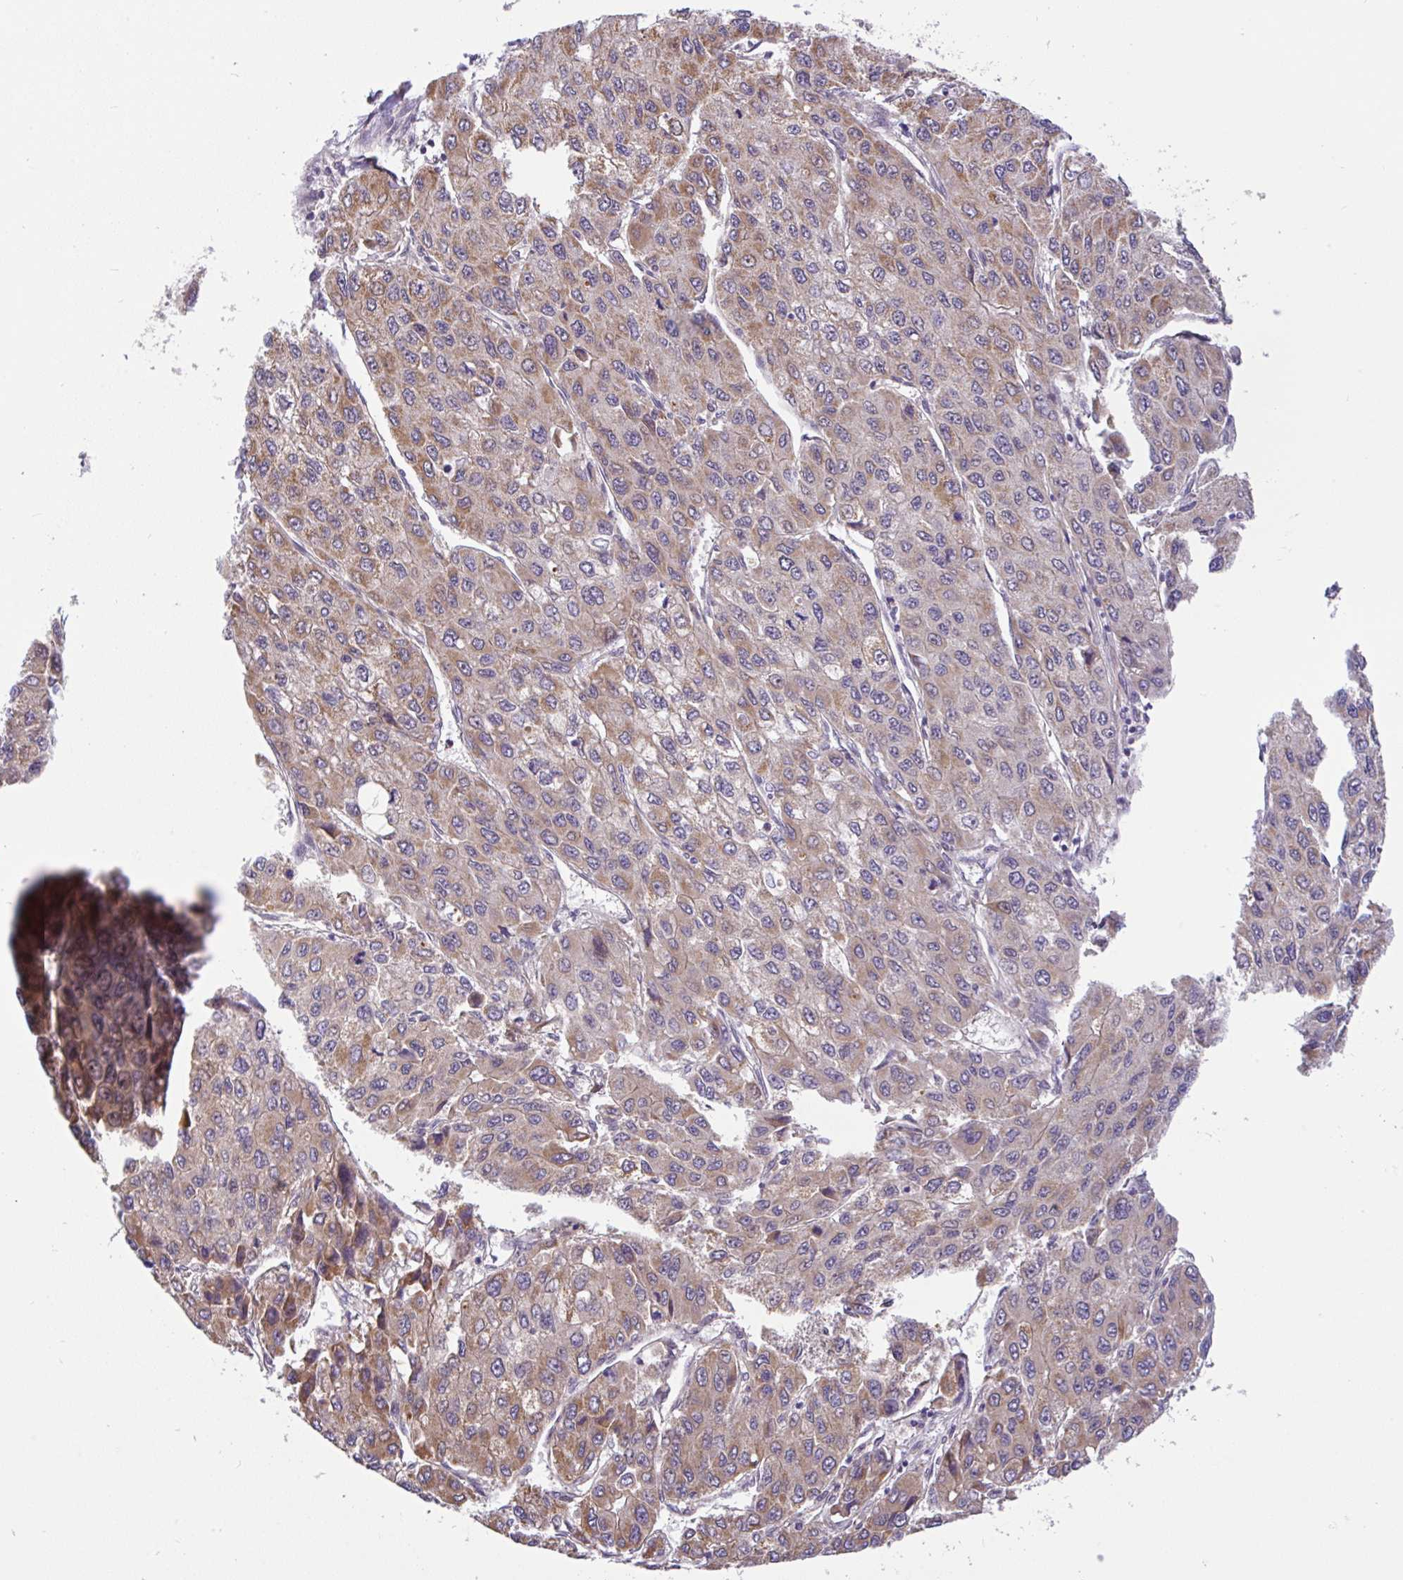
{"staining": {"intensity": "moderate", "quantity": "25%-75%", "location": "cytoplasmic/membranous"}, "tissue": "liver cancer", "cell_type": "Tumor cells", "image_type": "cancer", "snomed": [{"axis": "morphology", "description": "Carcinoma, Hepatocellular, NOS"}, {"axis": "topography", "description": "Liver"}], "caption": "Immunohistochemistry histopathology image of neoplastic tissue: hepatocellular carcinoma (liver) stained using immunohistochemistry shows medium levels of moderate protein expression localized specifically in the cytoplasmic/membranous of tumor cells, appearing as a cytoplasmic/membranous brown color.", "gene": "DLEU7", "patient": {"sex": "female", "age": 66}}